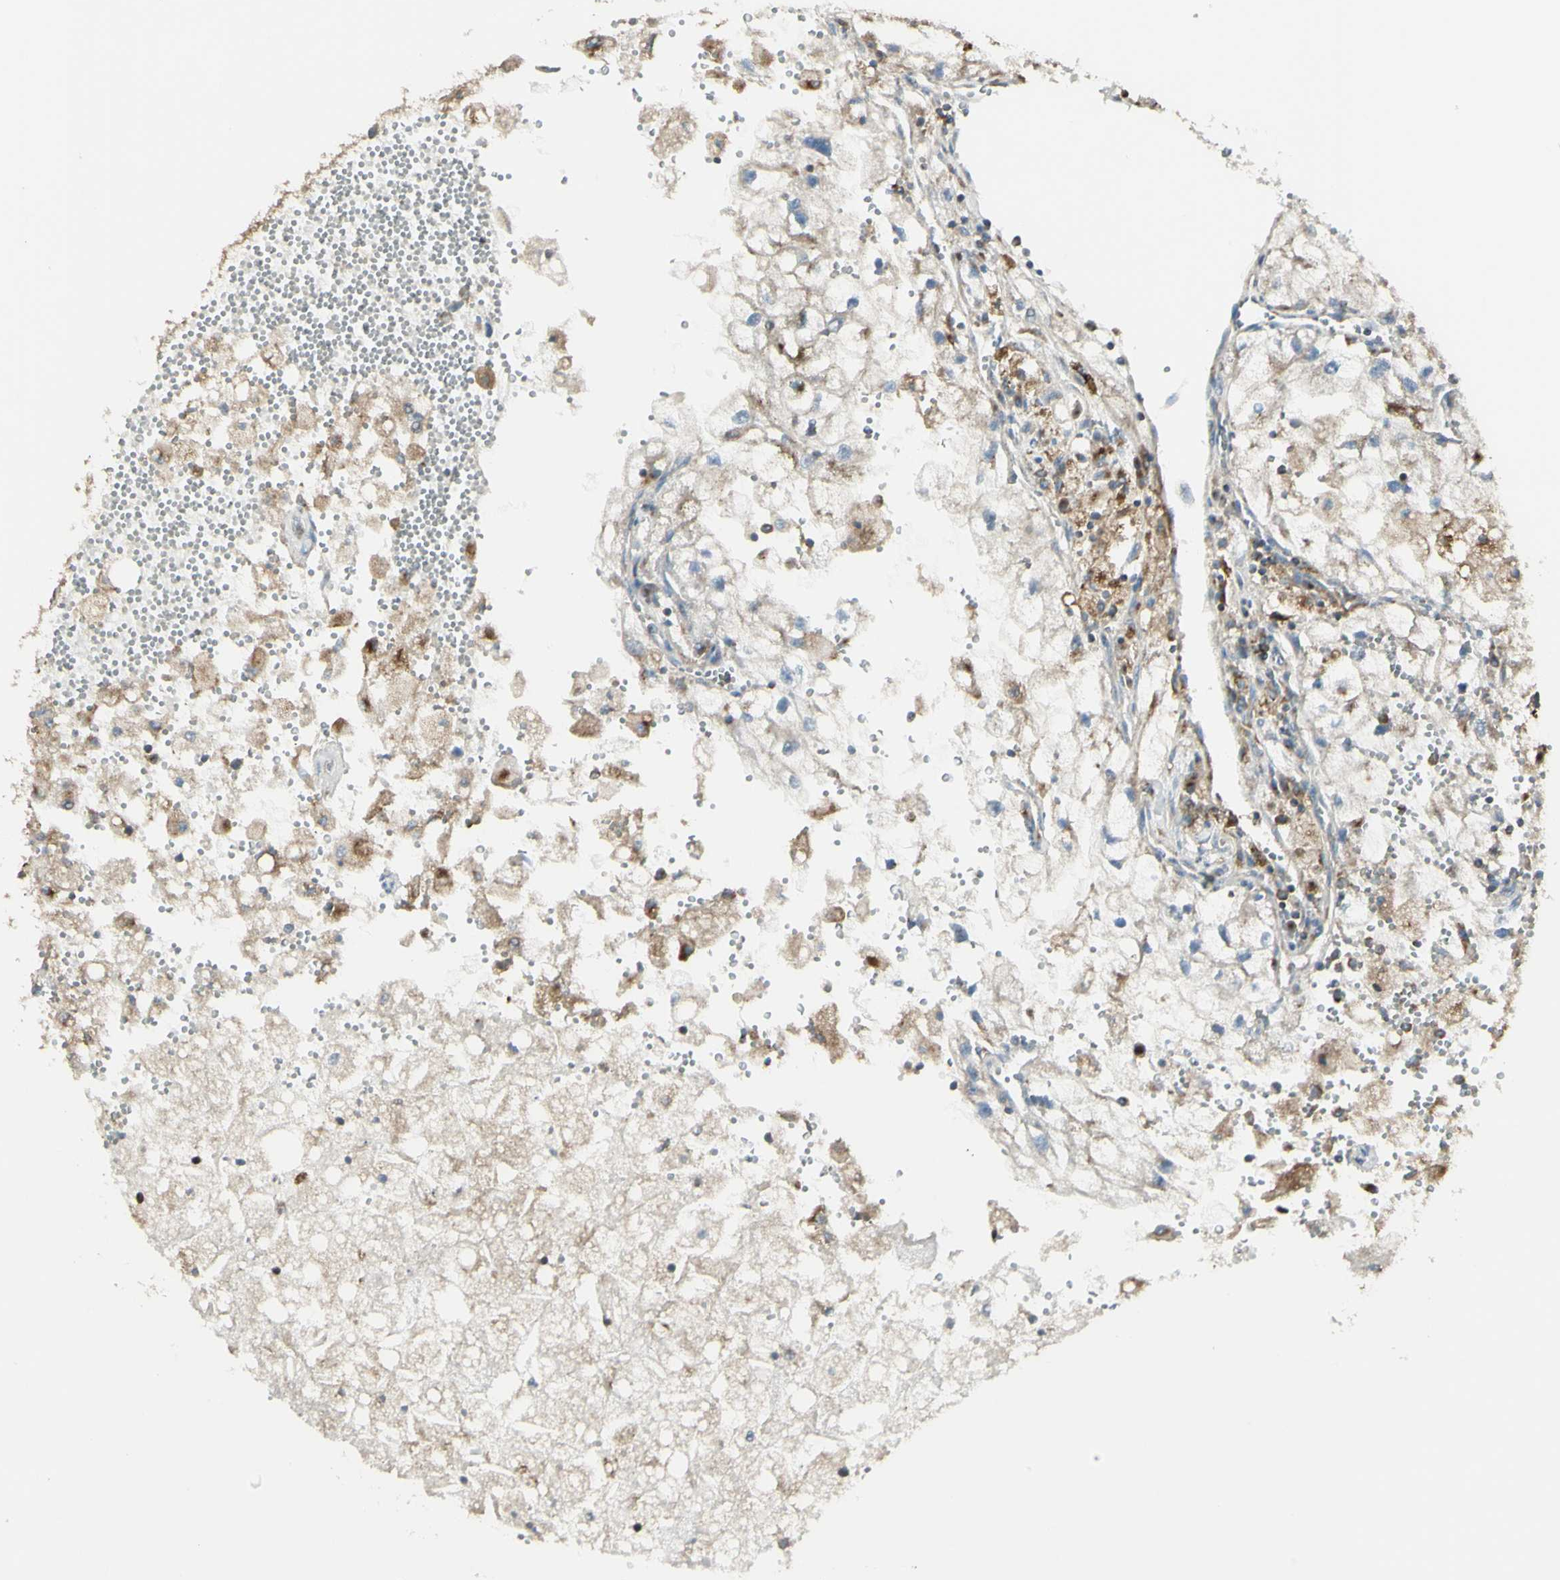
{"staining": {"intensity": "weak", "quantity": "25%-75%", "location": "cytoplasmic/membranous"}, "tissue": "renal cancer", "cell_type": "Tumor cells", "image_type": "cancer", "snomed": [{"axis": "morphology", "description": "Adenocarcinoma, NOS"}, {"axis": "topography", "description": "Kidney"}], "caption": "Adenocarcinoma (renal) stained with a brown dye reveals weak cytoplasmic/membranous positive expression in approximately 25%-75% of tumor cells.", "gene": "NAPA", "patient": {"sex": "female", "age": 70}}